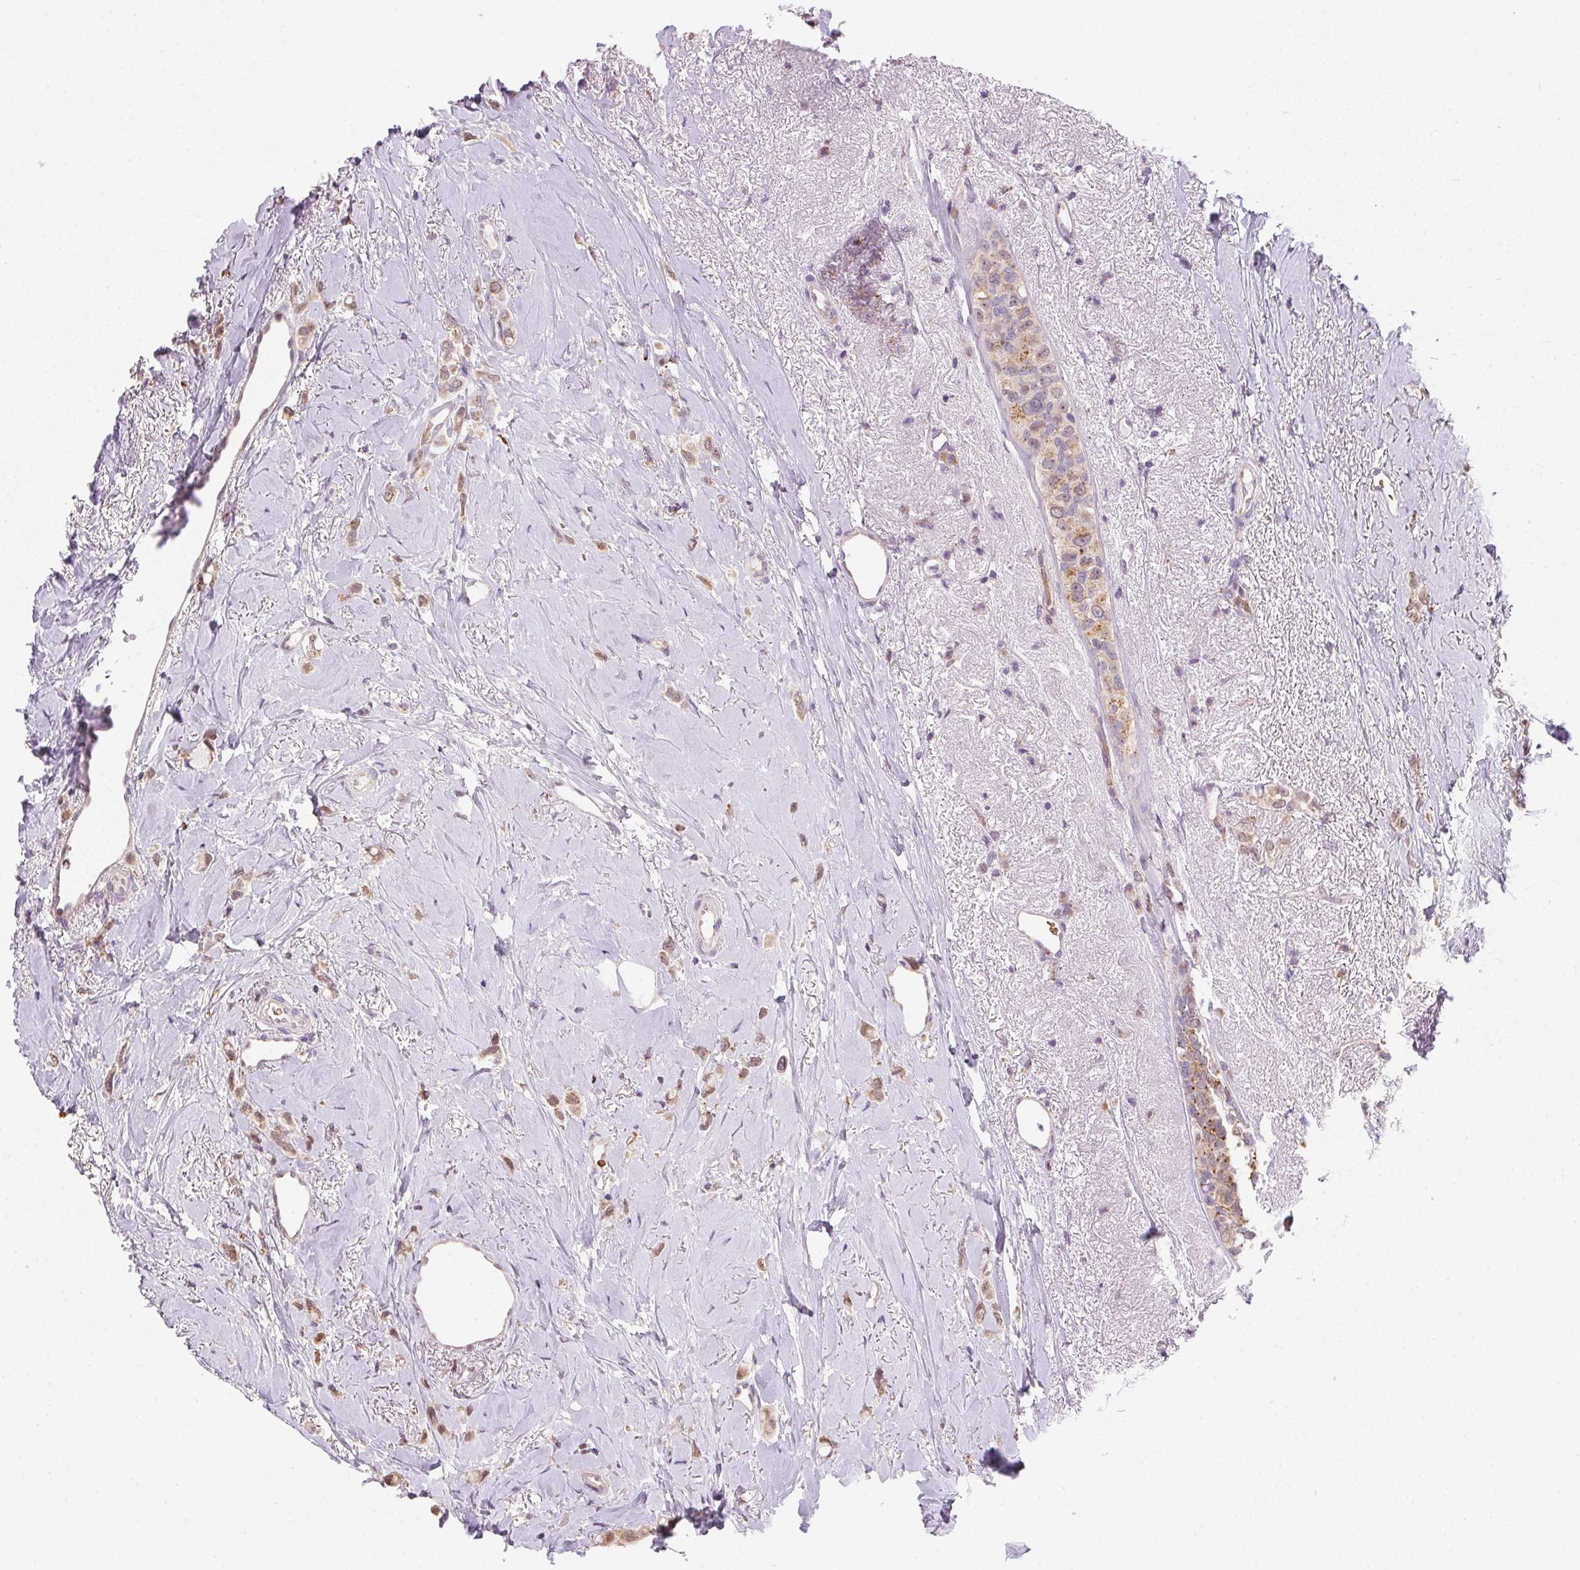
{"staining": {"intensity": "weak", "quantity": "25%-75%", "location": "cytoplasmic/membranous"}, "tissue": "breast cancer", "cell_type": "Tumor cells", "image_type": "cancer", "snomed": [{"axis": "morphology", "description": "Lobular carcinoma"}, {"axis": "topography", "description": "Breast"}], "caption": "Weak cytoplasmic/membranous staining is seen in about 25%-75% of tumor cells in breast lobular carcinoma.", "gene": "METTL13", "patient": {"sex": "female", "age": 66}}